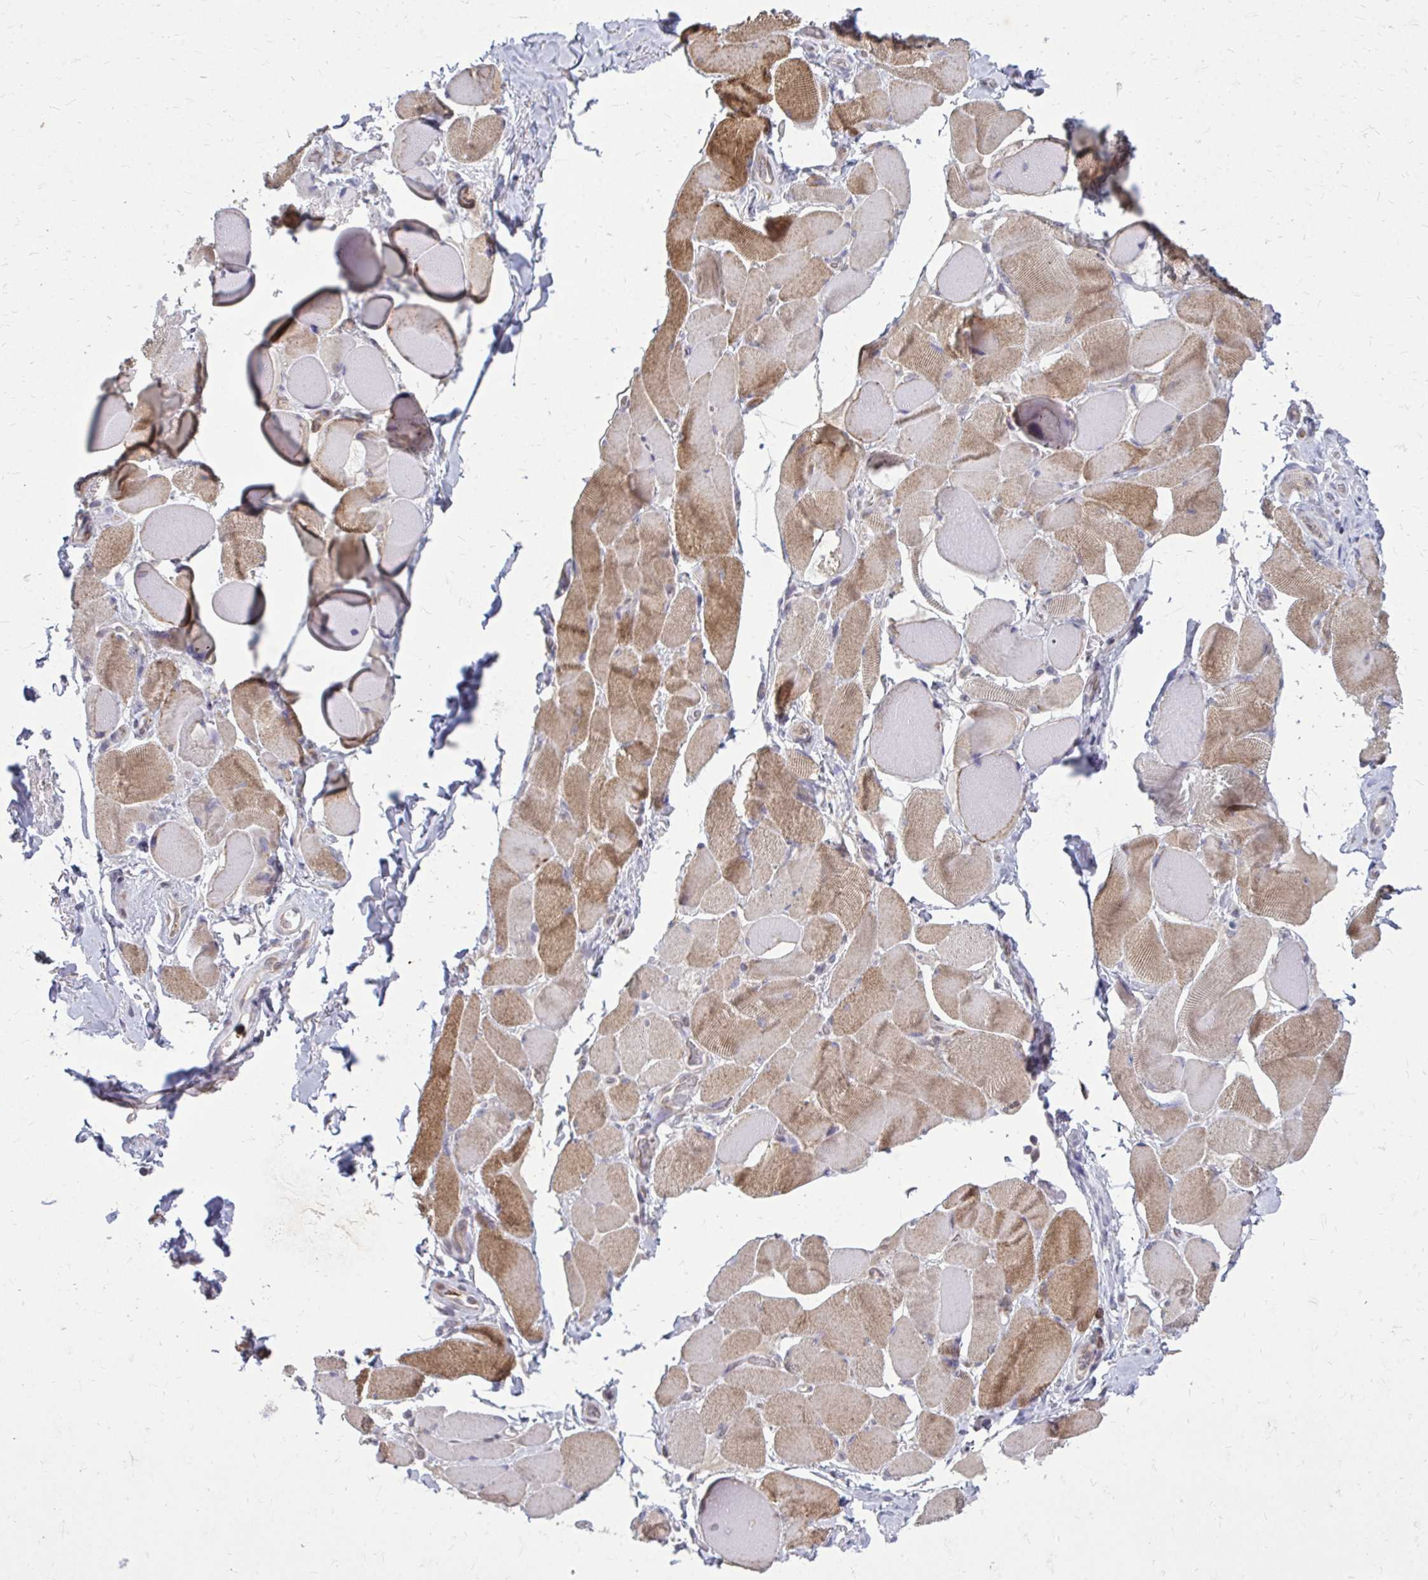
{"staining": {"intensity": "moderate", "quantity": "25%-75%", "location": "cytoplasmic/membranous"}, "tissue": "skeletal muscle", "cell_type": "Myocytes", "image_type": "normal", "snomed": [{"axis": "morphology", "description": "Normal tissue, NOS"}, {"axis": "topography", "description": "Skeletal muscle"}, {"axis": "topography", "description": "Anal"}, {"axis": "topography", "description": "Peripheral nerve tissue"}], "caption": "High-power microscopy captured an immunohistochemistry photomicrograph of benign skeletal muscle, revealing moderate cytoplasmic/membranous staining in approximately 25%-75% of myocytes.", "gene": "ACSL5", "patient": {"sex": "male", "age": 53}}